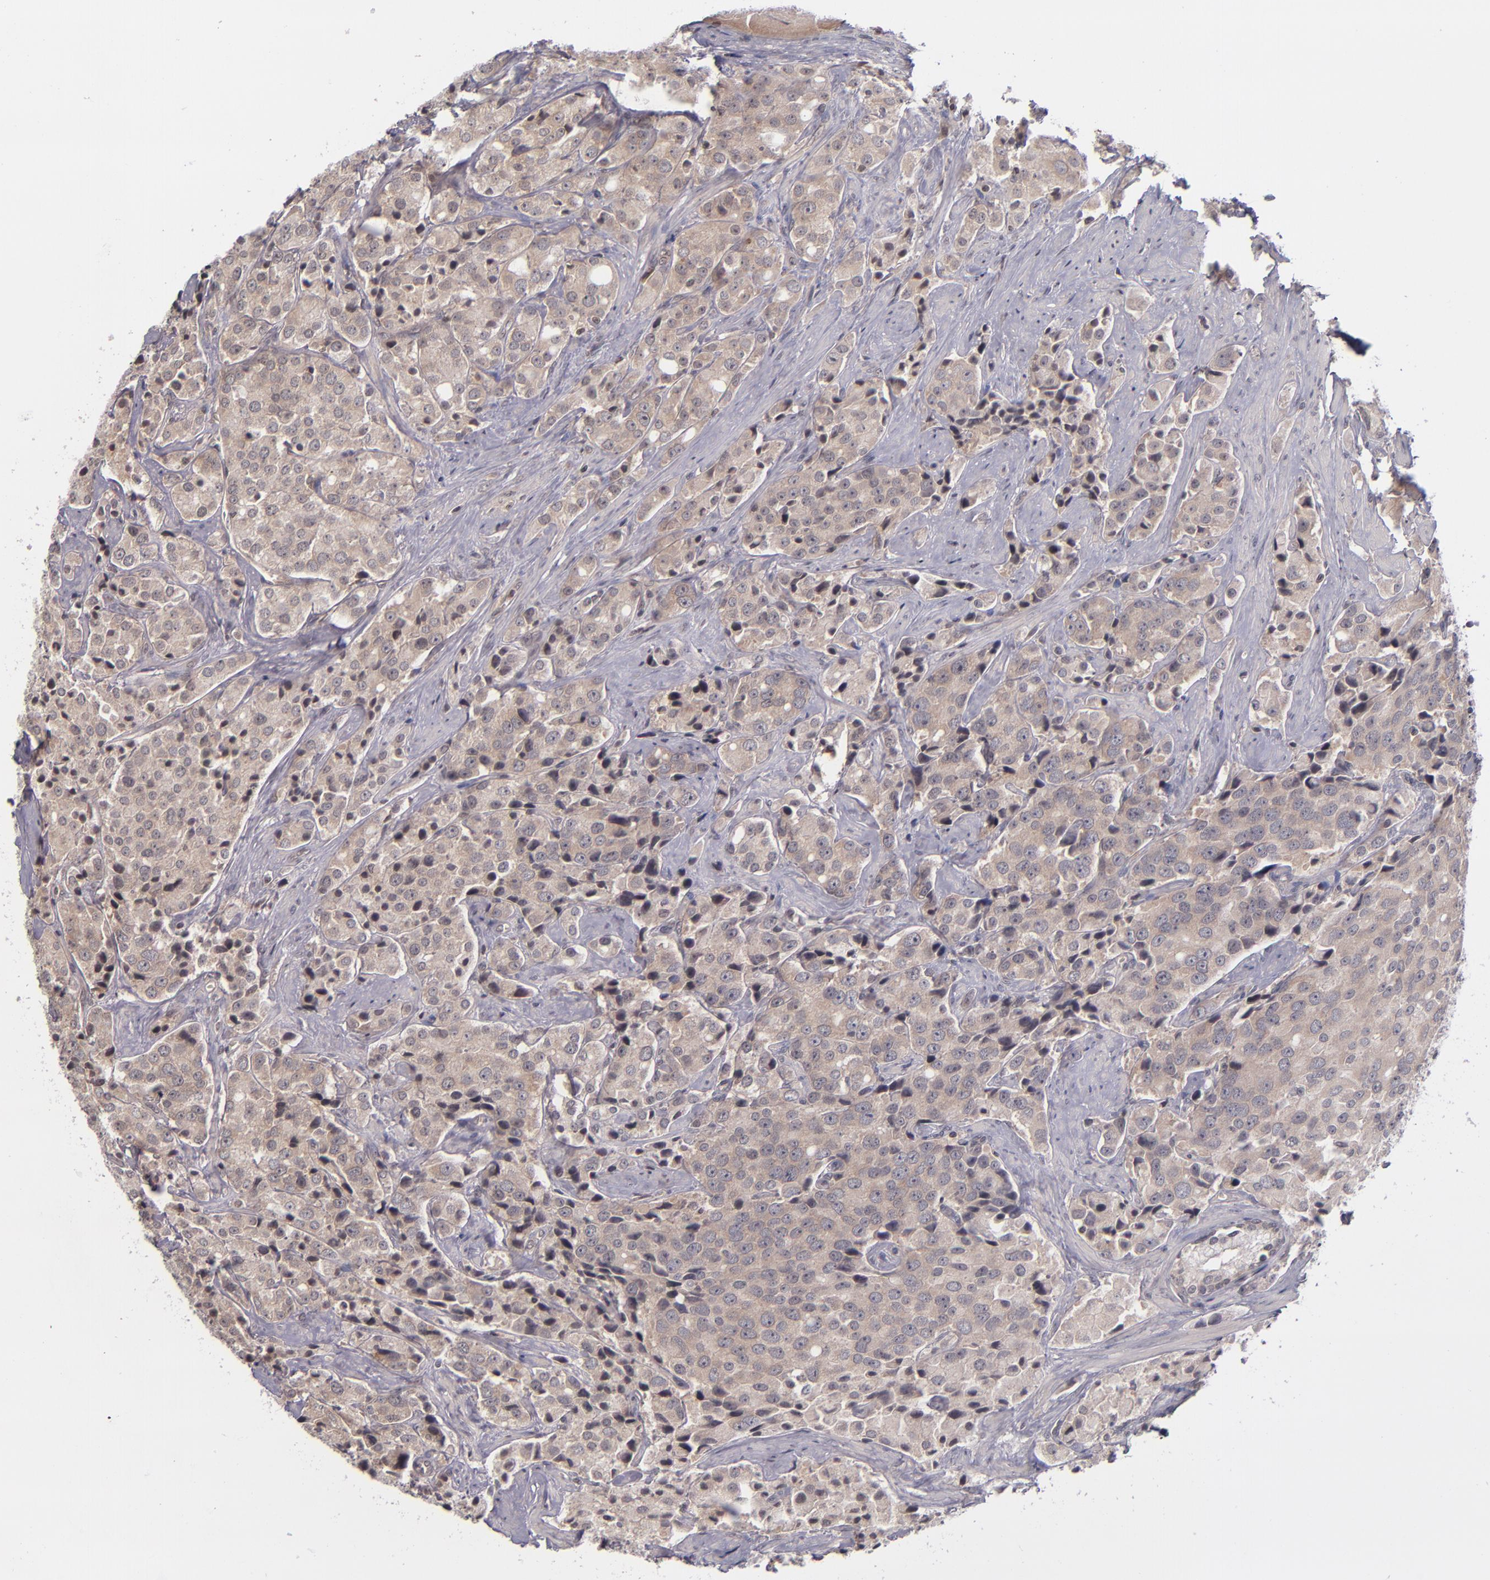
{"staining": {"intensity": "weak", "quantity": ">75%", "location": "cytoplasmic/membranous"}, "tissue": "prostate cancer", "cell_type": "Tumor cells", "image_type": "cancer", "snomed": [{"axis": "morphology", "description": "Adenocarcinoma, Medium grade"}, {"axis": "topography", "description": "Prostate"}], "caption": "Immunohistochemical staining of human prostate cancer demonstrates low levels of weak cytoplasmic/membranous expression in about >75% of tumor cells.", "gene": "TSC2", "patient": {"sex": "male", "age": 70}}